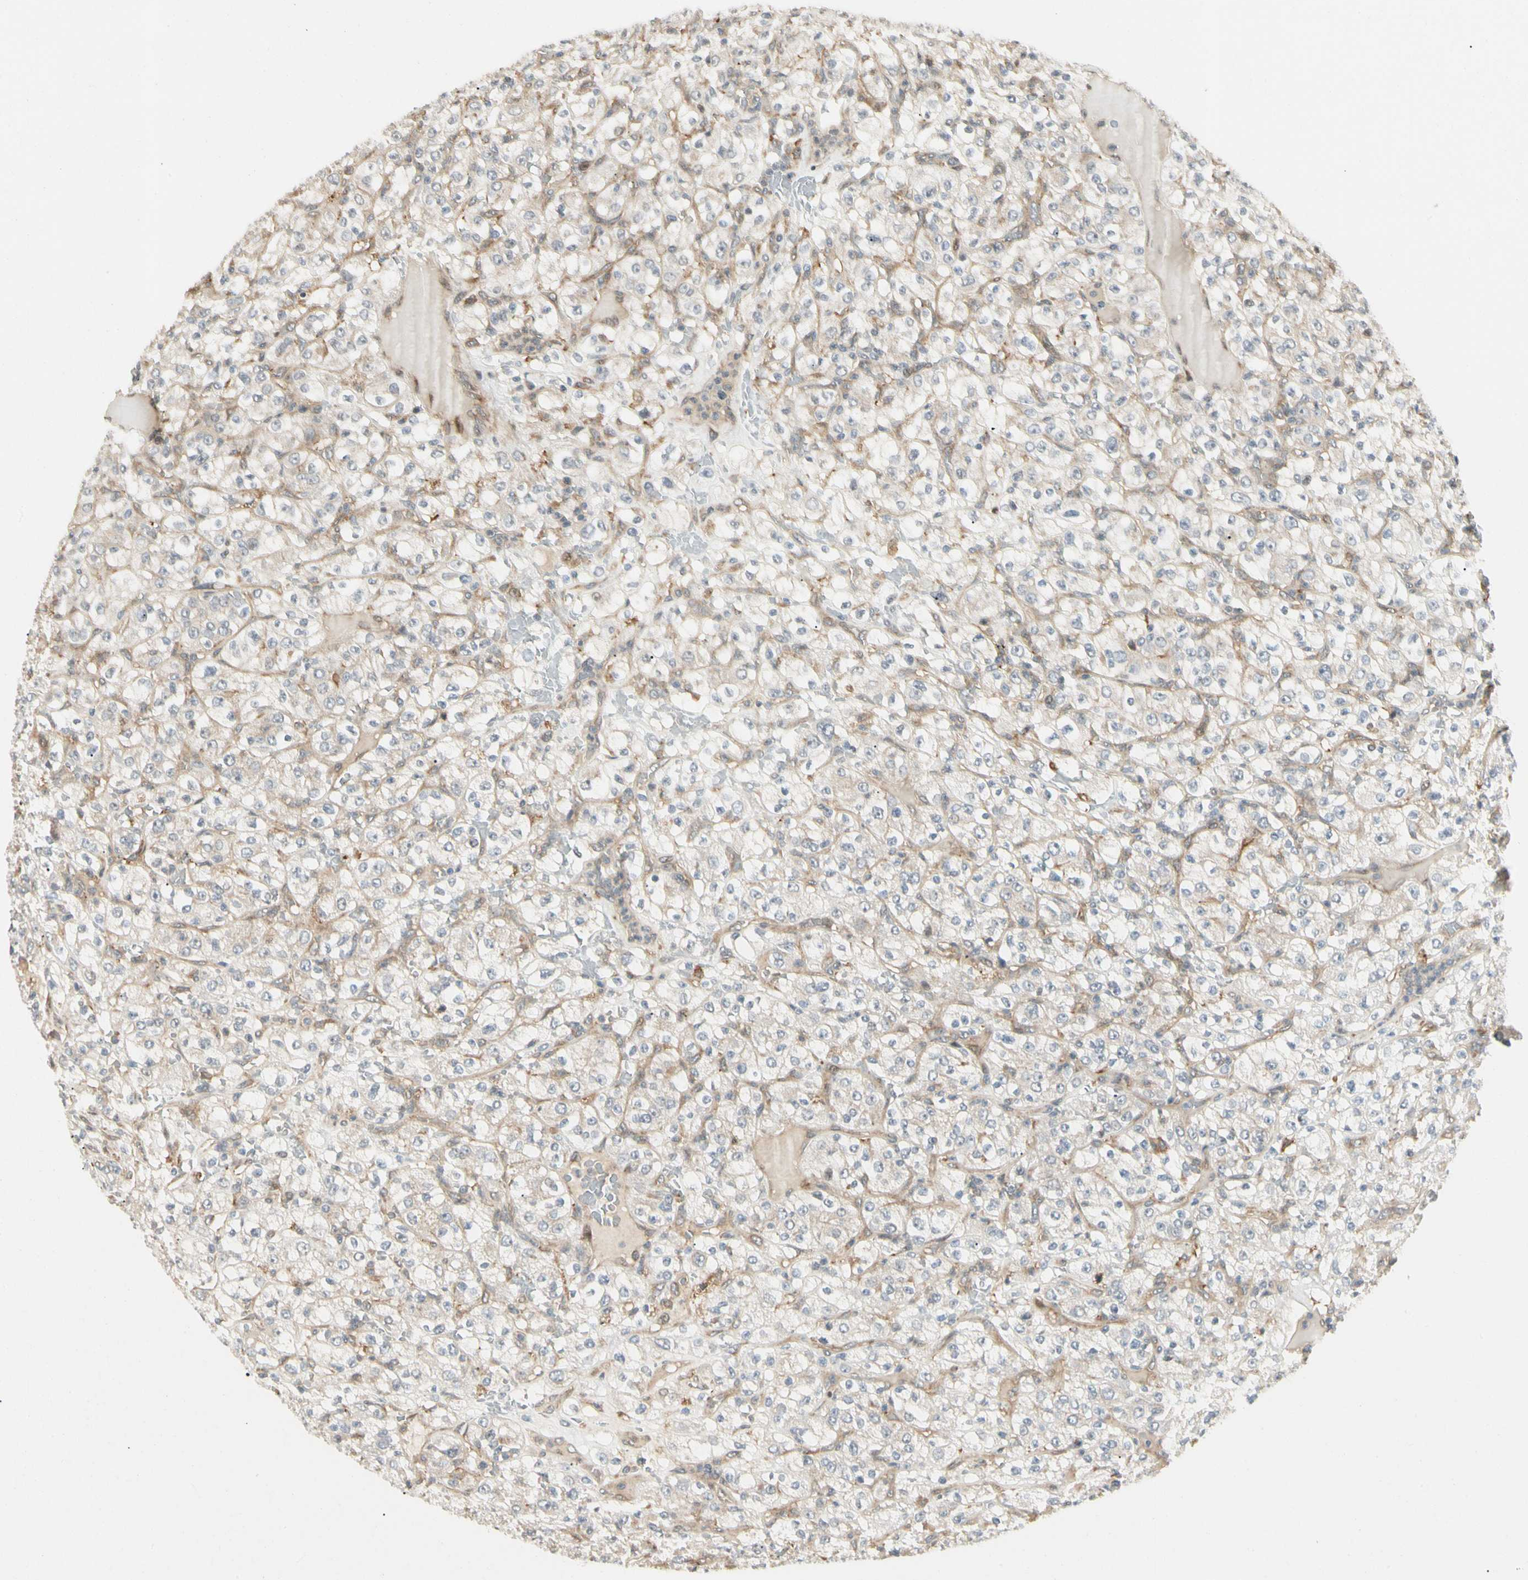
{"staining": {"intensity": "negative", "quantity": "none", "location": "none"}, "tissue": "renal cancer", "cell_type": "Tumor cells", "image_type": "cancer", "snomed": [{"axis": "morphology", "description": "Normal tissue, NOS"}, {"axis": "morphology", "description": "Adenocarcinoma, NOS"}, {"axis": "topography", "description": "Kidney"}], "caption": "IHC micrograph of adenocarcinoma (renal) stained for a protein (brown), which displays no staining in tumor cells.", "gene": "FNDC3B", "patient": {"sex": "female", "age": 72}}